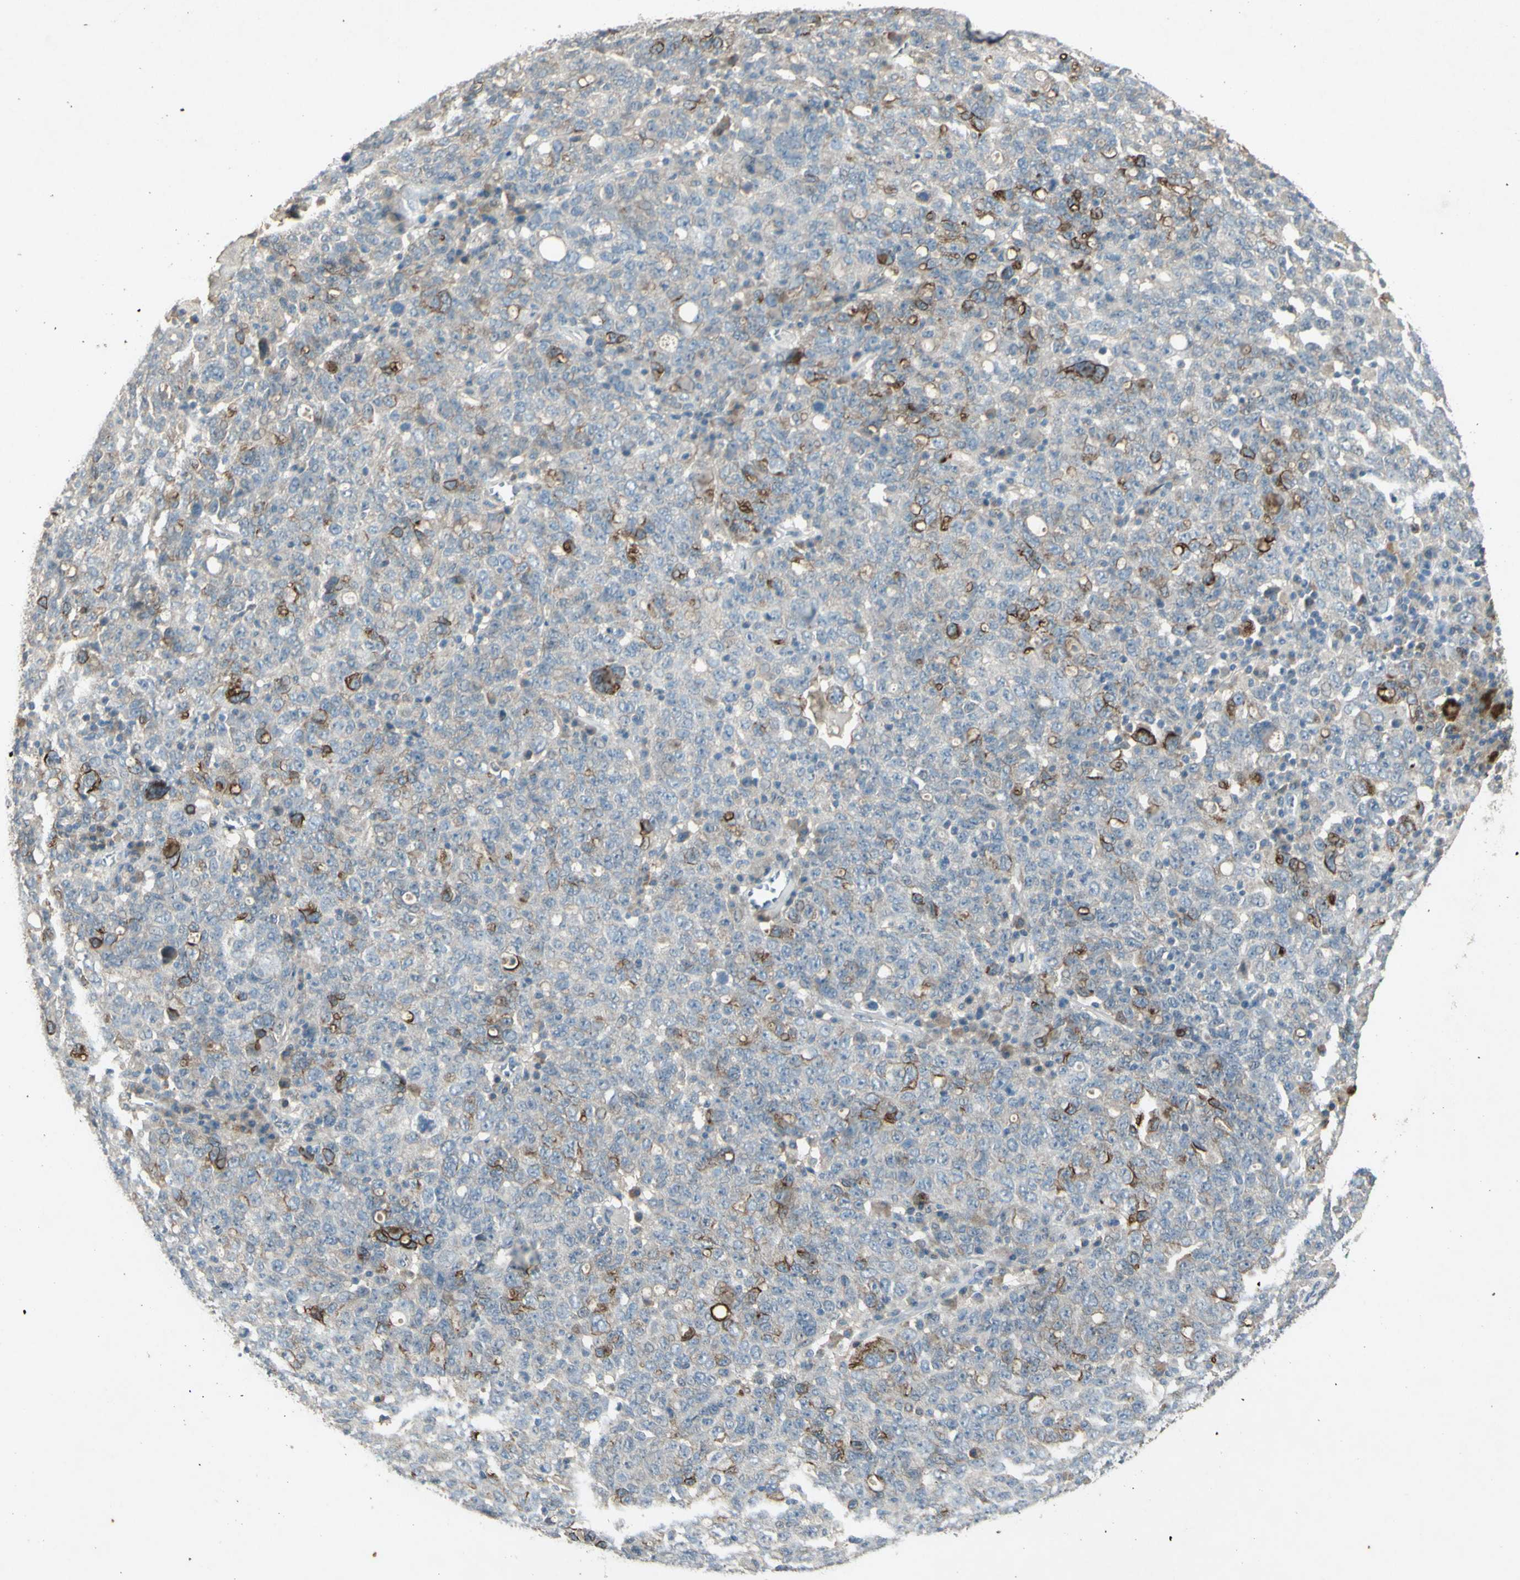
{"staining": {"intensity": "strong", "quantity": "<25%", "location": "cytoplasmic/membranous"}, "tissue": "ovarian cancer", "cell_type": "Tumor cells", "image_type": "cancer", "snomed": [{"axis": "morphology", "description": "Carcinoma, endometroid"}, {"axis": "topography", "description": "Ovary"}], "caption": "Brown immunohistochemical staining in endometroid carcinoma (ovarian) shows strong cytoplasmic/membranous staining in approximately <25% of tumor cells.", "gene": "TIMM21", "patient": {"sex": "female", "age": 62}}